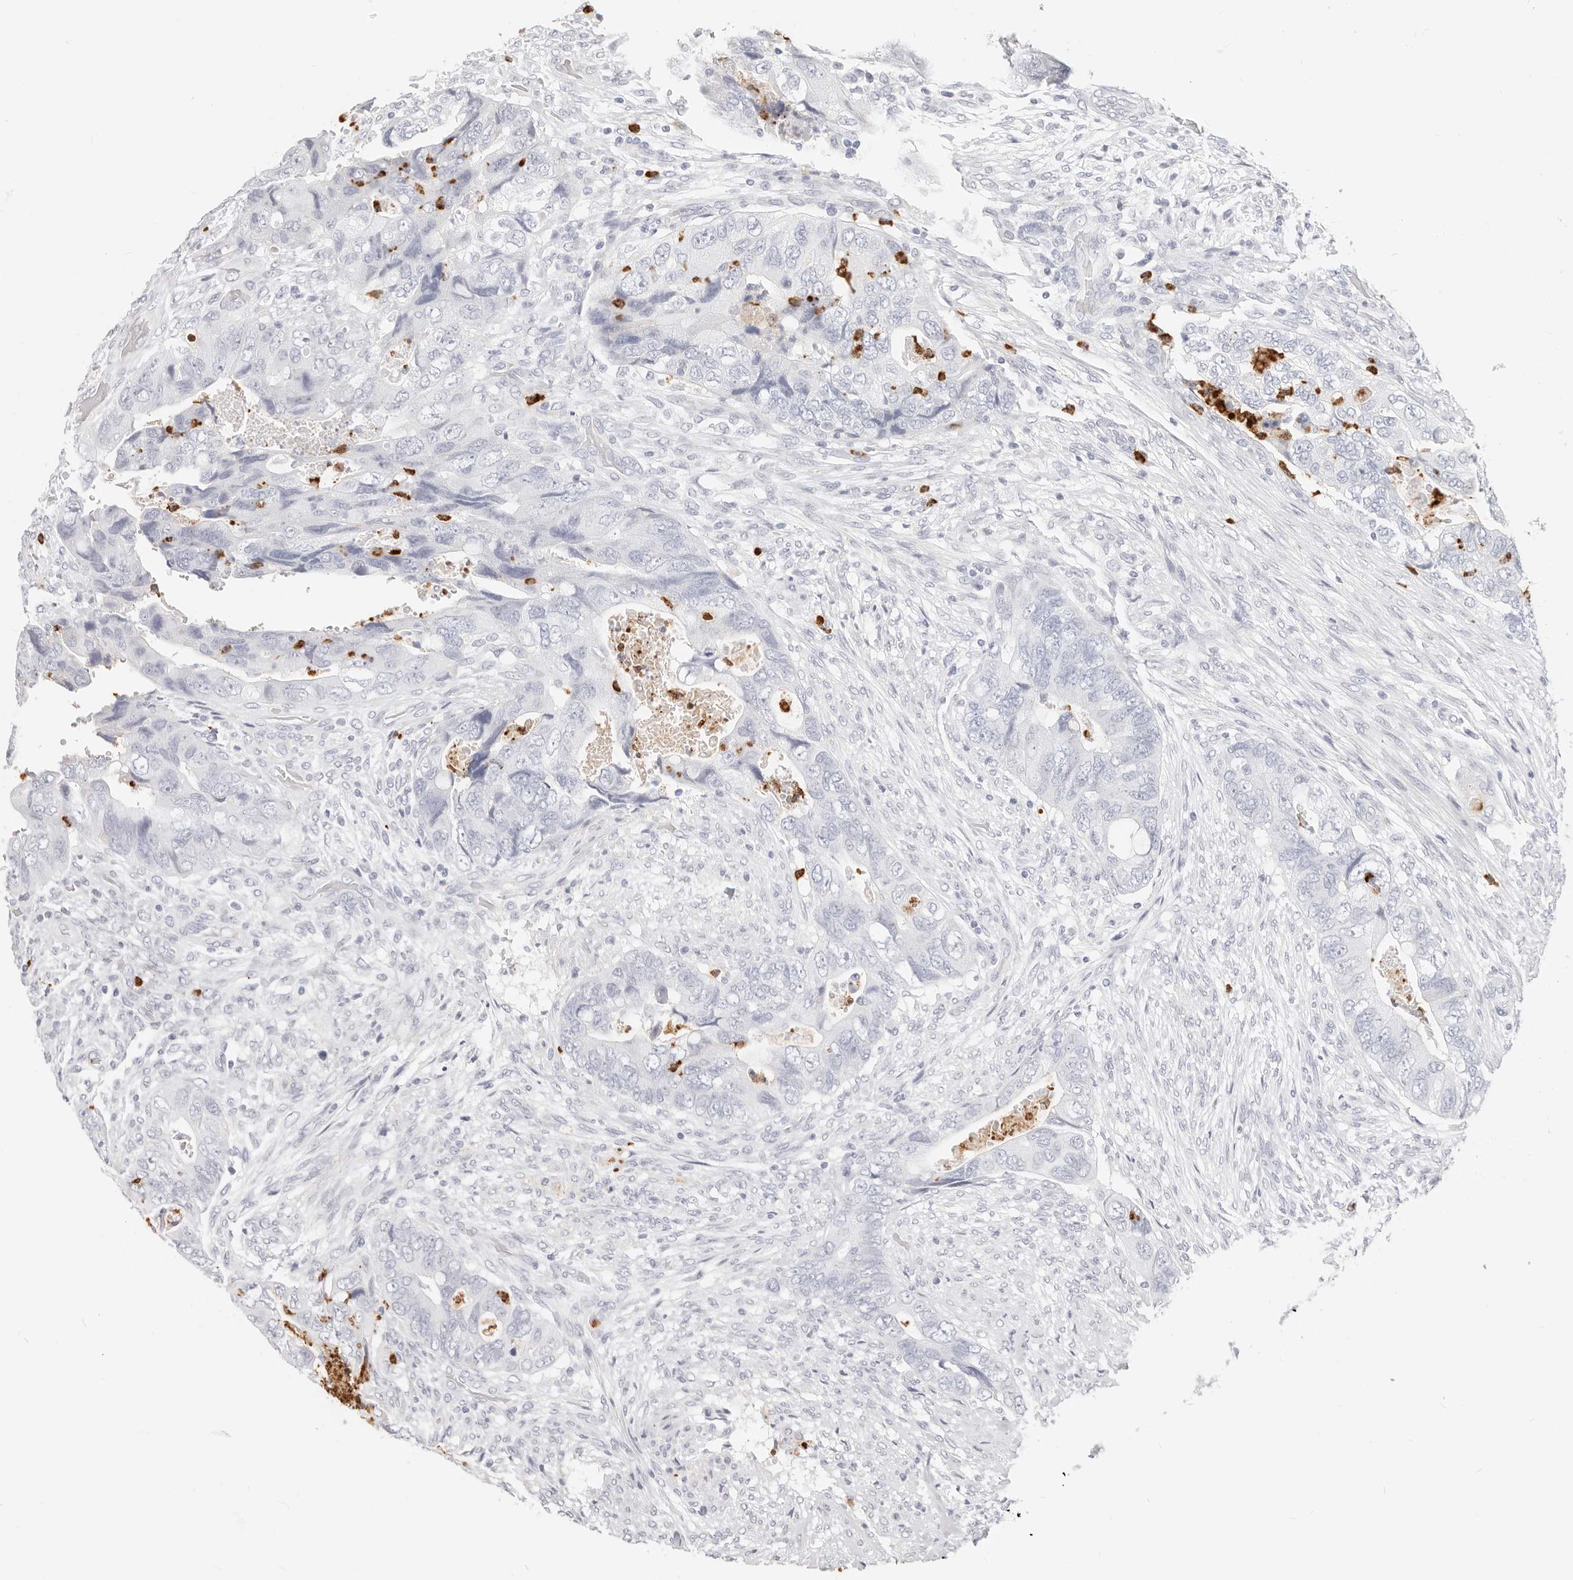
{"staining": {"intensity": "negative", "quantity": "none", "location": "none"}, "tissue": "colorectal cancer", "cell_type": "Tumor cells", "image_type": "cancer", "snomed": [{"axis": "morphology", "description": "Adenocarcinoma, NOS"}, {"axis": "topography", "description": "Rectum"}], "caption": "This is an immunohistochemistry (IHC) image of human colorectal adenocarcinoma. There is no positivity in tumor cells.", "gene": "CAMP", "patient": {"sex": "male", "age": 63}}